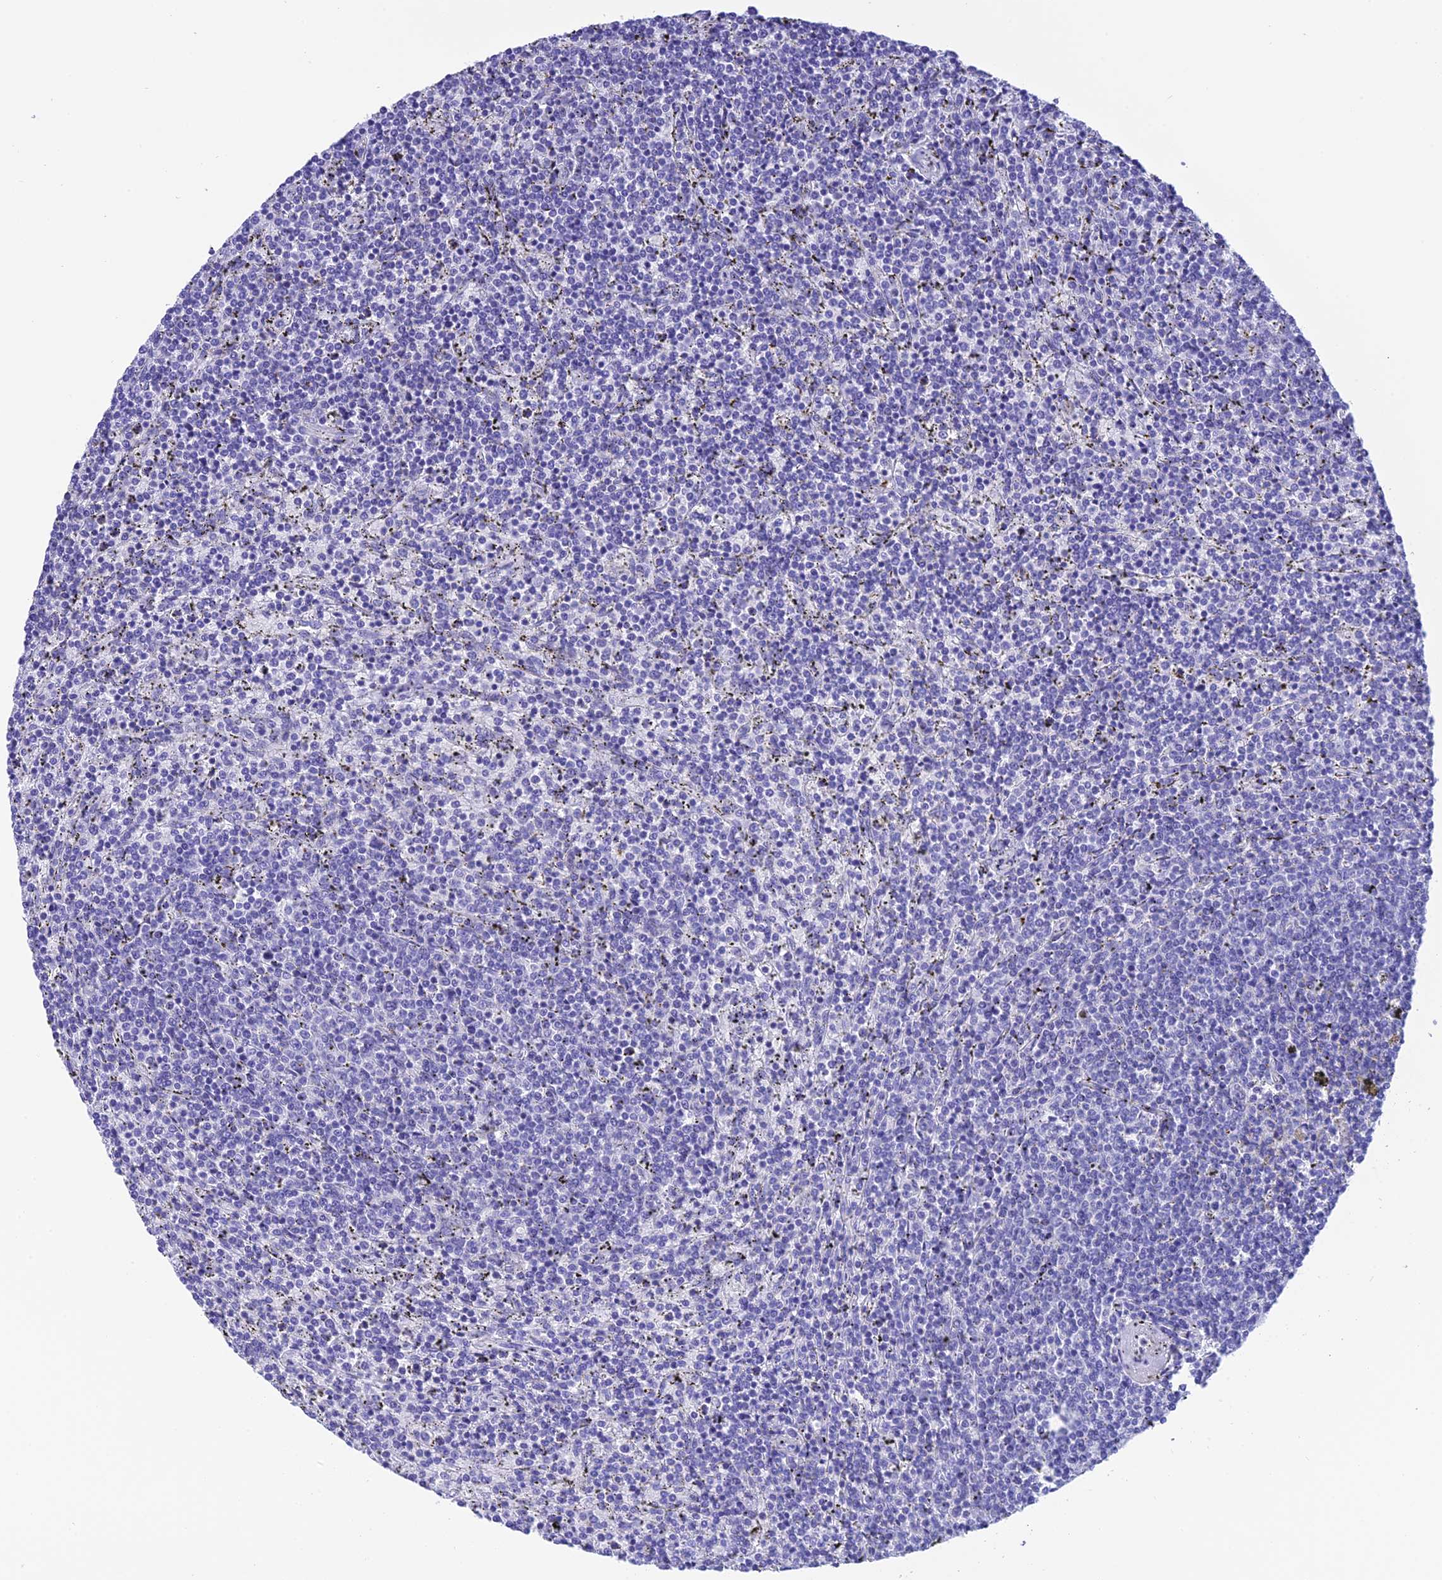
{"staining": {"intensity": "negative", "quantity": "none", "location": "none"}, "tissue": "lymphoma", "cell_type": "Tumor cells", "image_type": "cancer", "snomed": [{"axis": "morphology", "description": "Malignant lymphoma, non-Hodgkin's type, Low grade"}, {"axis": "topography", "description": "Spleen"}], "caption": "A high-resolution photomicrograph shows immunohistochemistry (IHC) staining of lymphoma, which demonstrates no significant staining in tumor cells.", "gene": "KDELR3", "patient": {"sex": "female", "age": 50}}